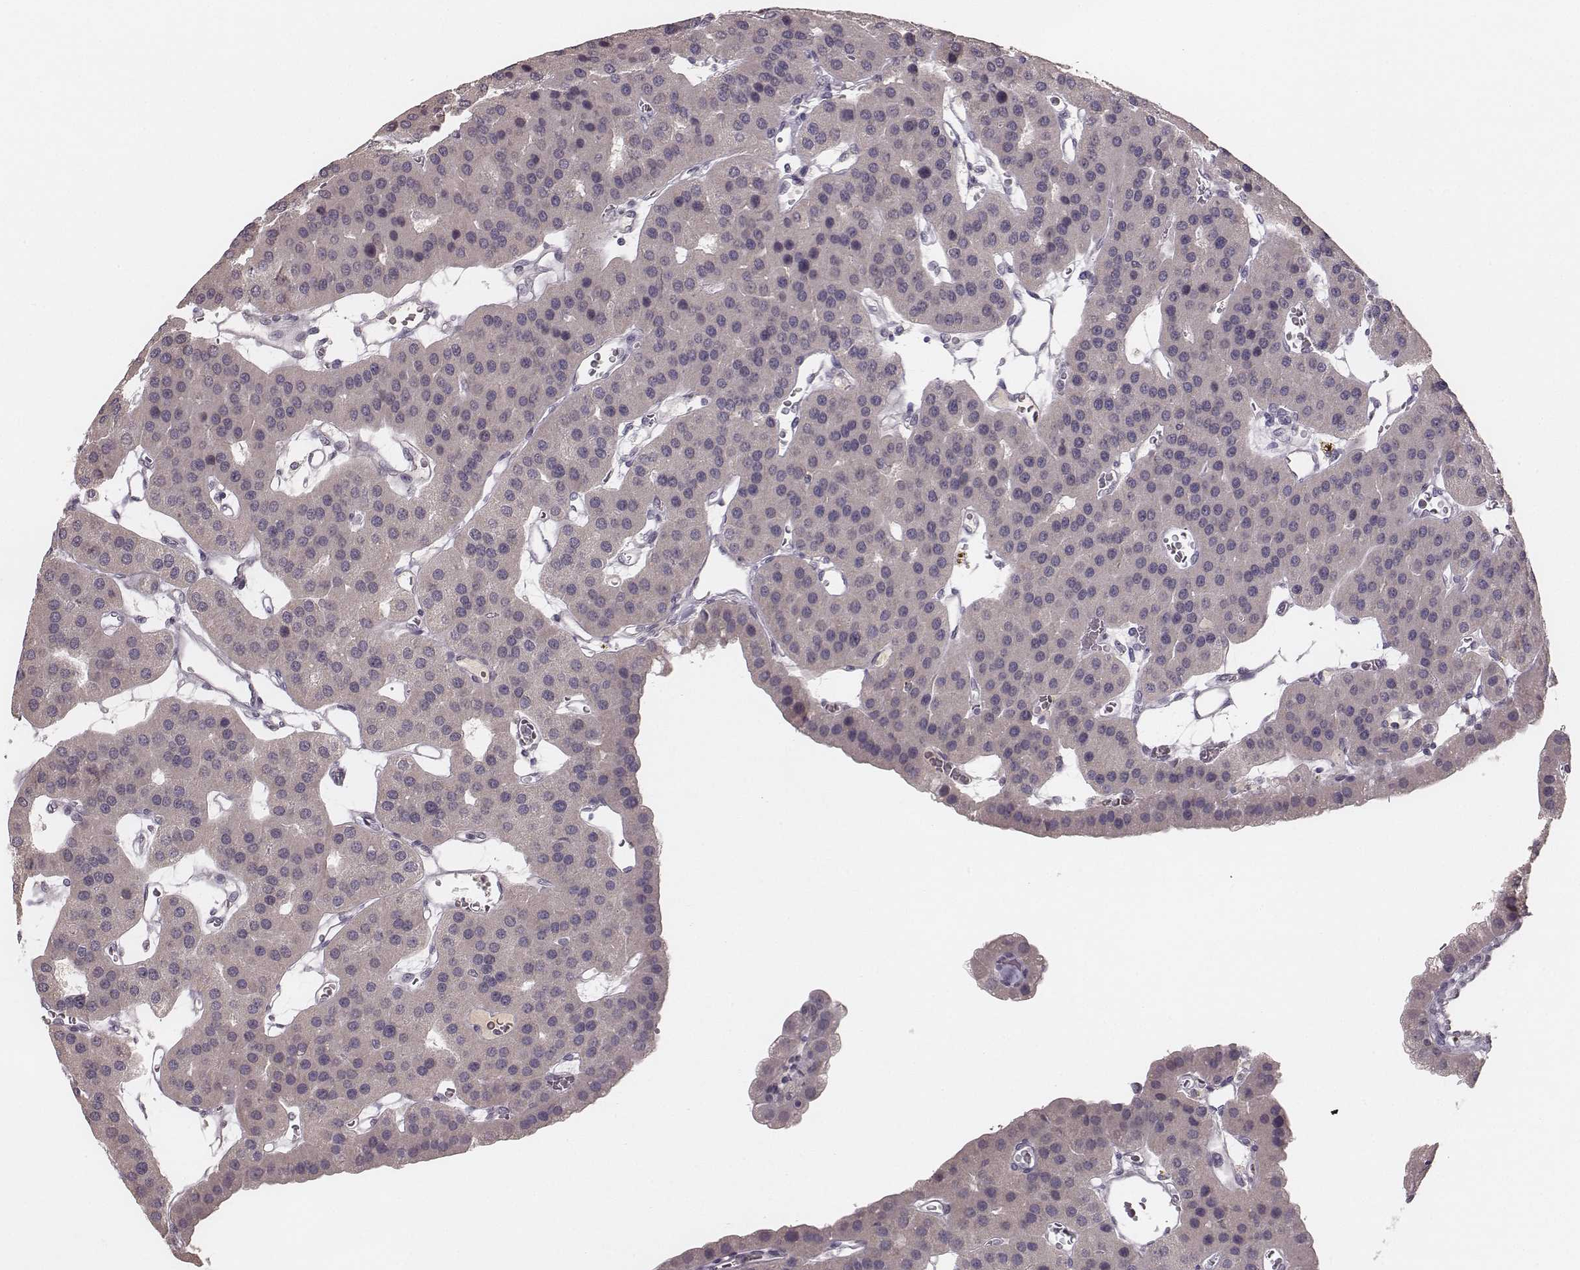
{"staining": {"intensity": "negative", "quantity": "none", "location": "none"}, "tissue": "parathyroid gland", "cell_type": "Glandular cells", "image_type": "normal", "snomed": [{"axis": "morphology", "description": "Normal tissue, NOS"}, {"axis": "morphology", "description": "Adenoma, NOS"}, {"axis": "topography", "description": "Parathyroid gland"}], "caption": "DAB immunohistochemical staining of normal parathyroid gland exhibits no significant expression in glandular cells.", "gene": "LY6K", "patient": {"sex": "female", "age": 86}}